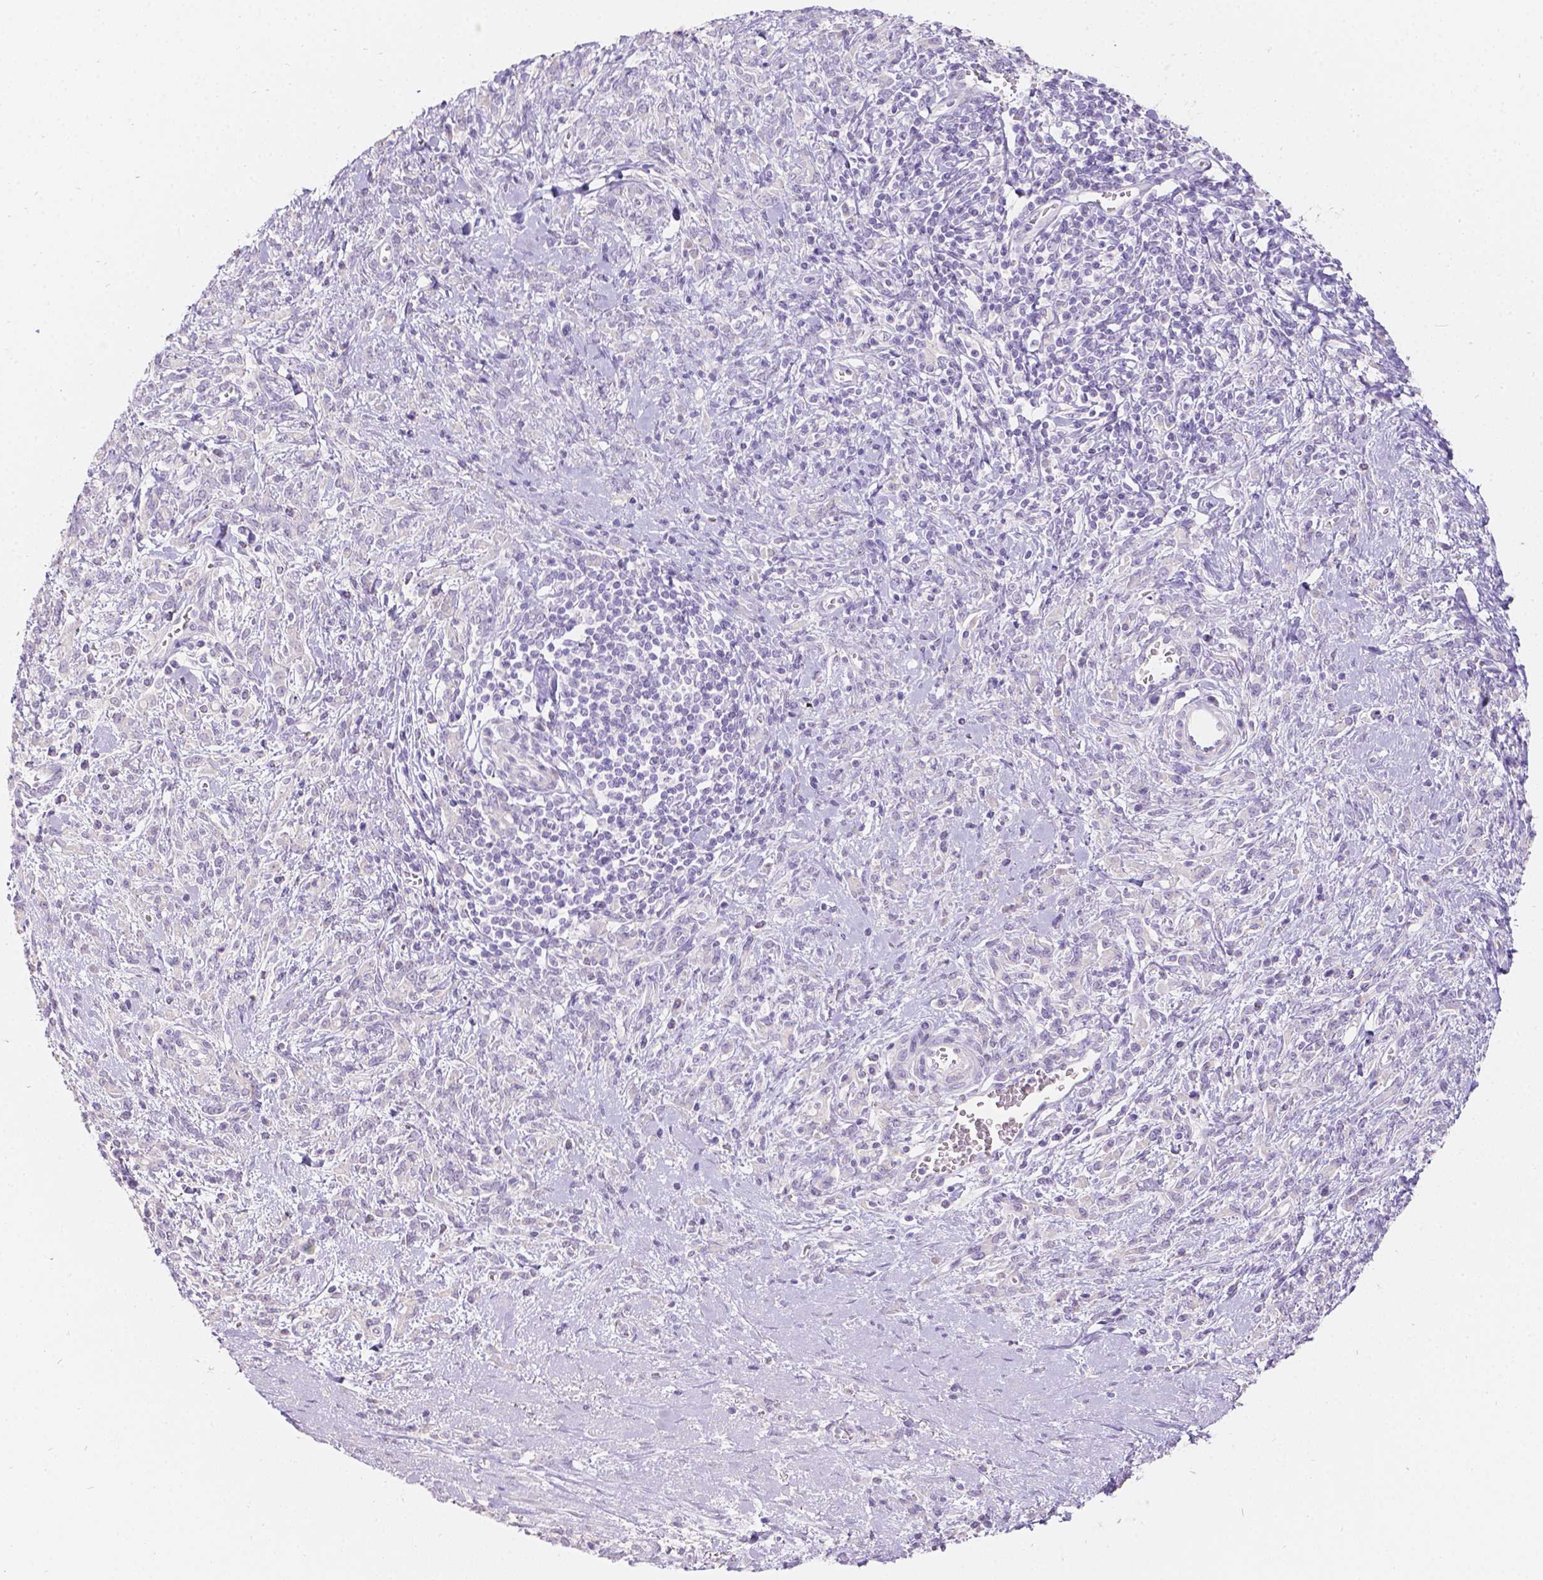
{"staining": {"intensity": "negative", "quantity": "none", "location": "none"}, "tissue": "stomach cancer", "cell_type": "Tumor cells", "image_type": "cancer", "snomed": [{"axis": "morphology", "description": "Adenocarcinoma, NOS"}, {"axis": "topography", "description": "Stomach"}], "caption": "Tumor cells show no significant staining in stomach adenocarcinoma.", "gene": "HTN3", "patient": {"sex": "female", "age": 57}}